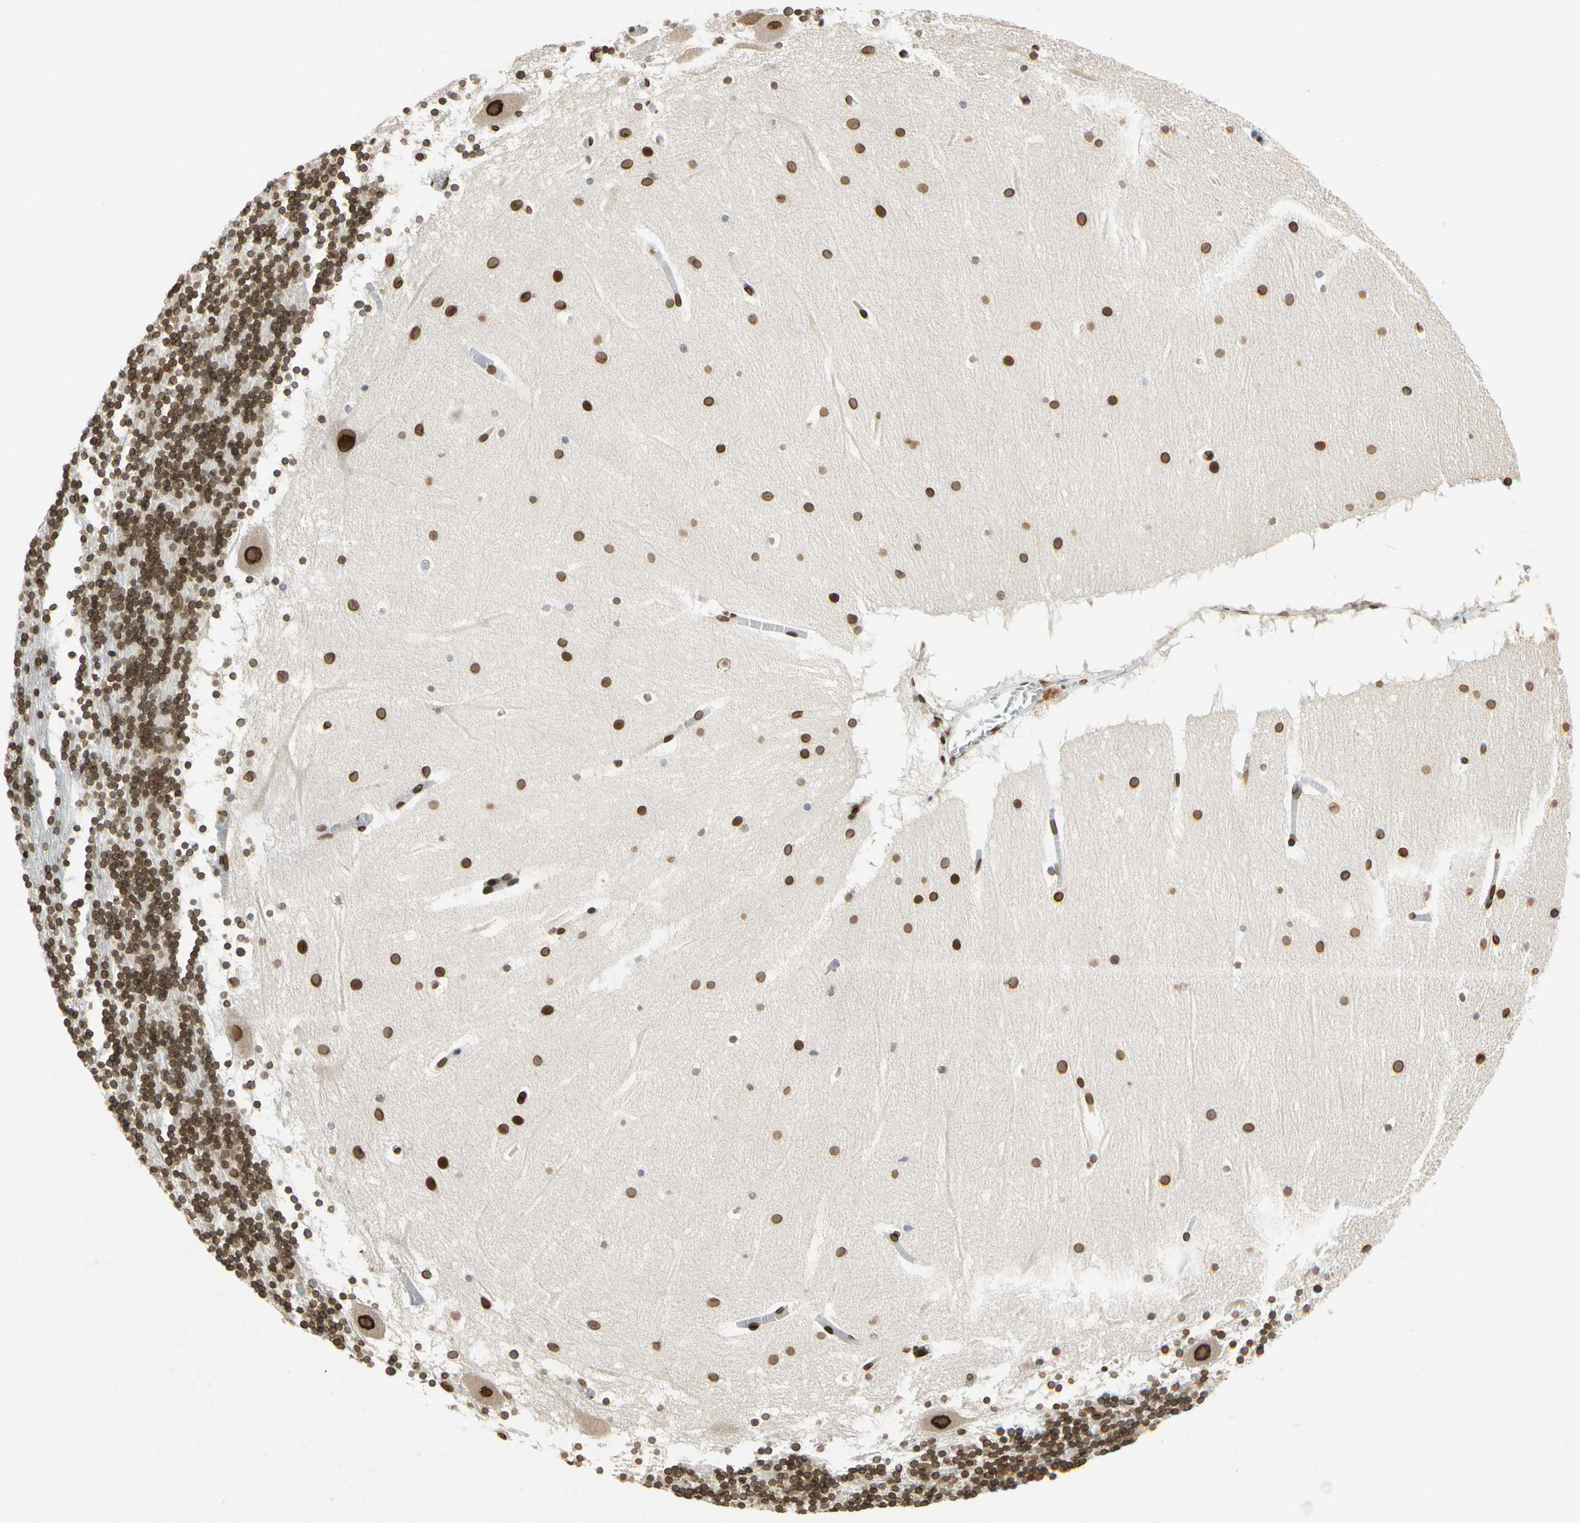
{"staining": {"intensity": "strong", "quantity": ">75%", "location": "cytoplasmic/membranous,nuclear"}, "tissue": "cerebellum", "cell_type": "Cells in granular layer", "image_type": "normal", "snomed": [{"axis": "morphology", "description": "Normal tissue, NOS"}, {"axis": "topography", "description": "Cerebellum"}], "caption": "Immunohistochemistry (IHC) photomicrograph of benign cerebellum stained for a protein (brown), which exhibits high levels of strong cytoplasmic/membranous,nuclear positivity in approximately >75% of cells in granular layer.", "gene": "SUN1", "patient": {"sex": "male", "age": 45}}